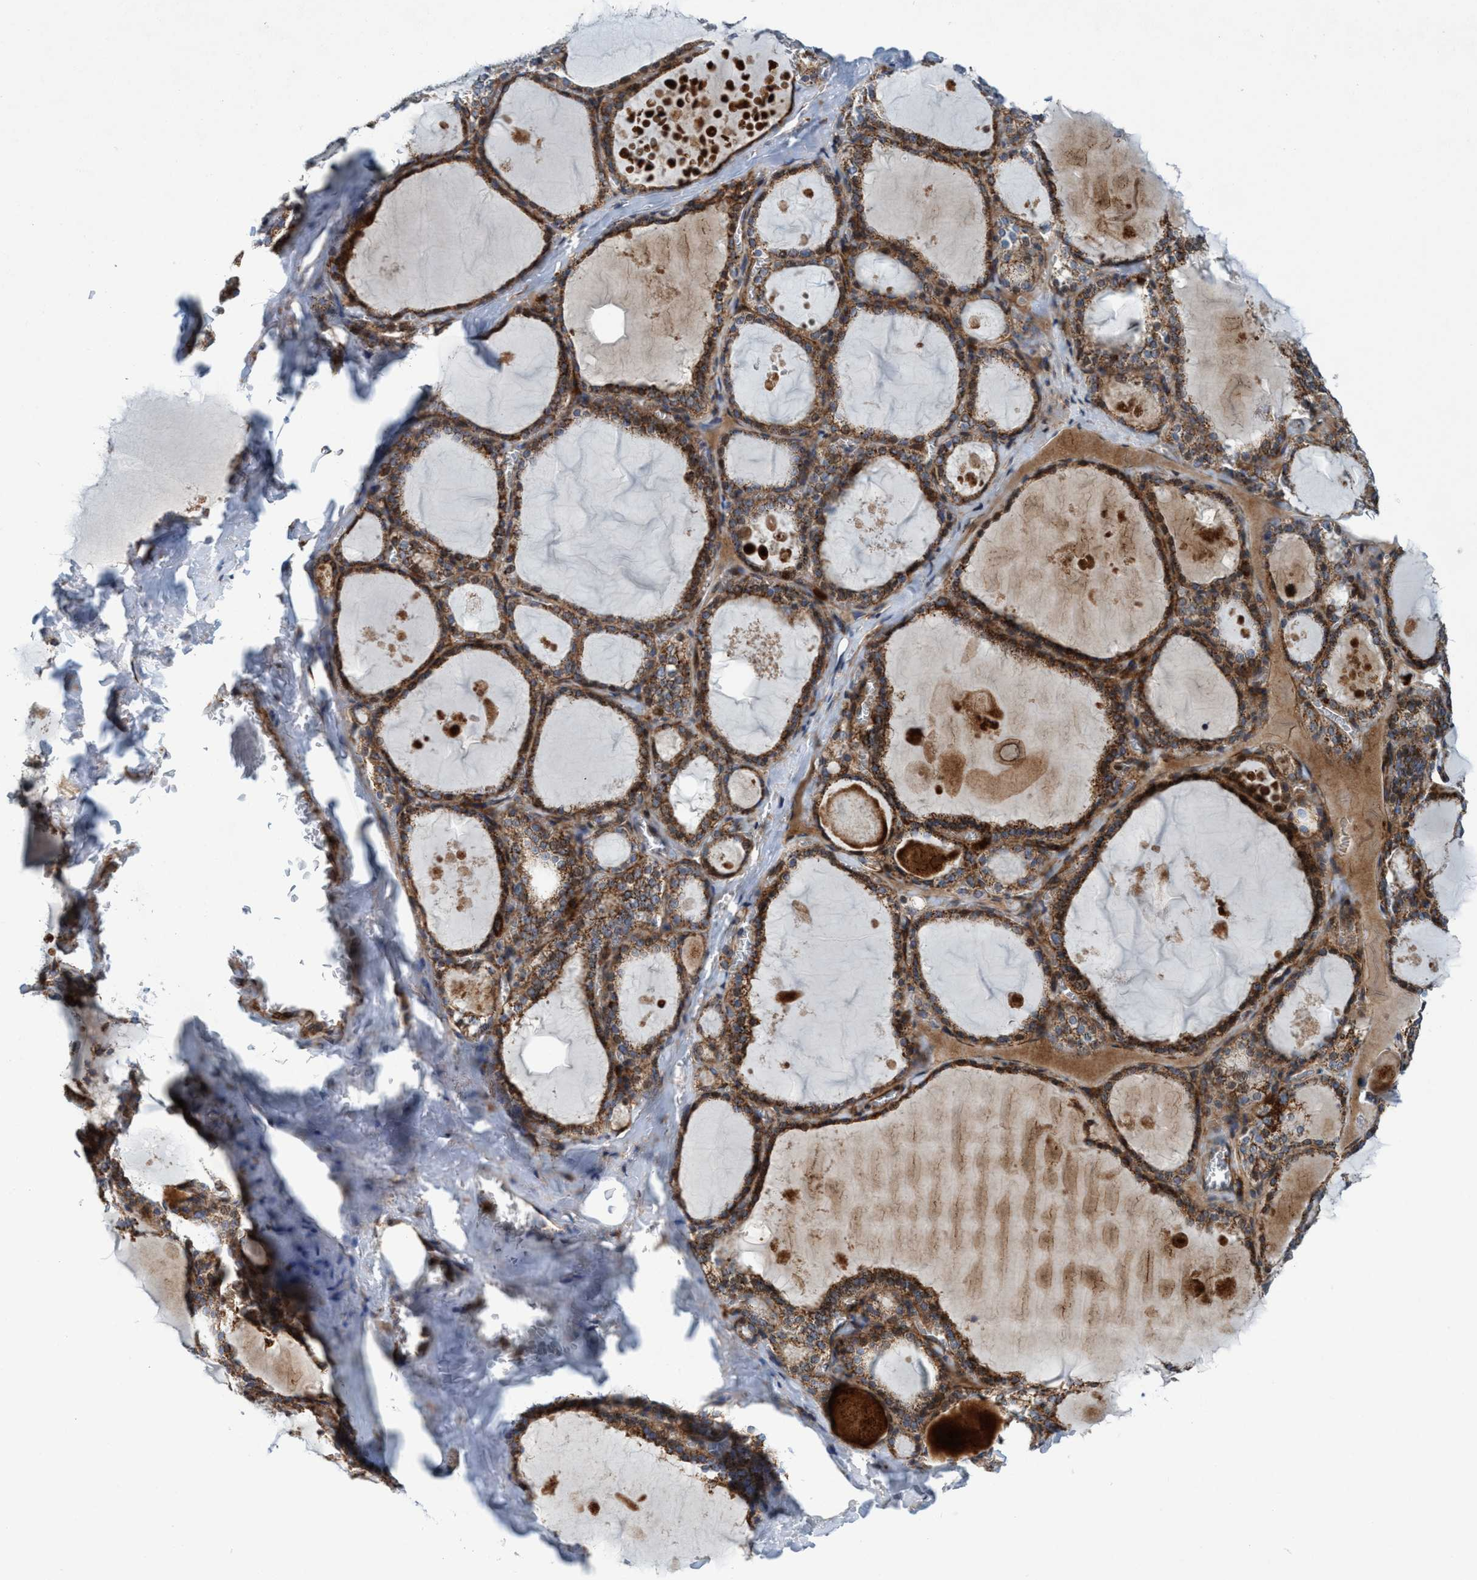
{"staining": {"intensity": "strong", "quantity": ">75%", "location": "cytoplasmic/membranous"}, "tissue": "thyroid gland", "cell_type": "Glandular cells", "image_type": "normal", "snomed": [{"axis": "morphology", "description": "Normal tissue, NOS"}, {"axis": "topography", "description": "Thyroid gland"}], "caption": "Protein expression analysis of unremarkable human thyroid gland reveals strong cytoplasmic/membranous staining in about >75% of glandular cells.", "gene": "SLC16A3", "patient": {"sex": "male", "age": 56}}